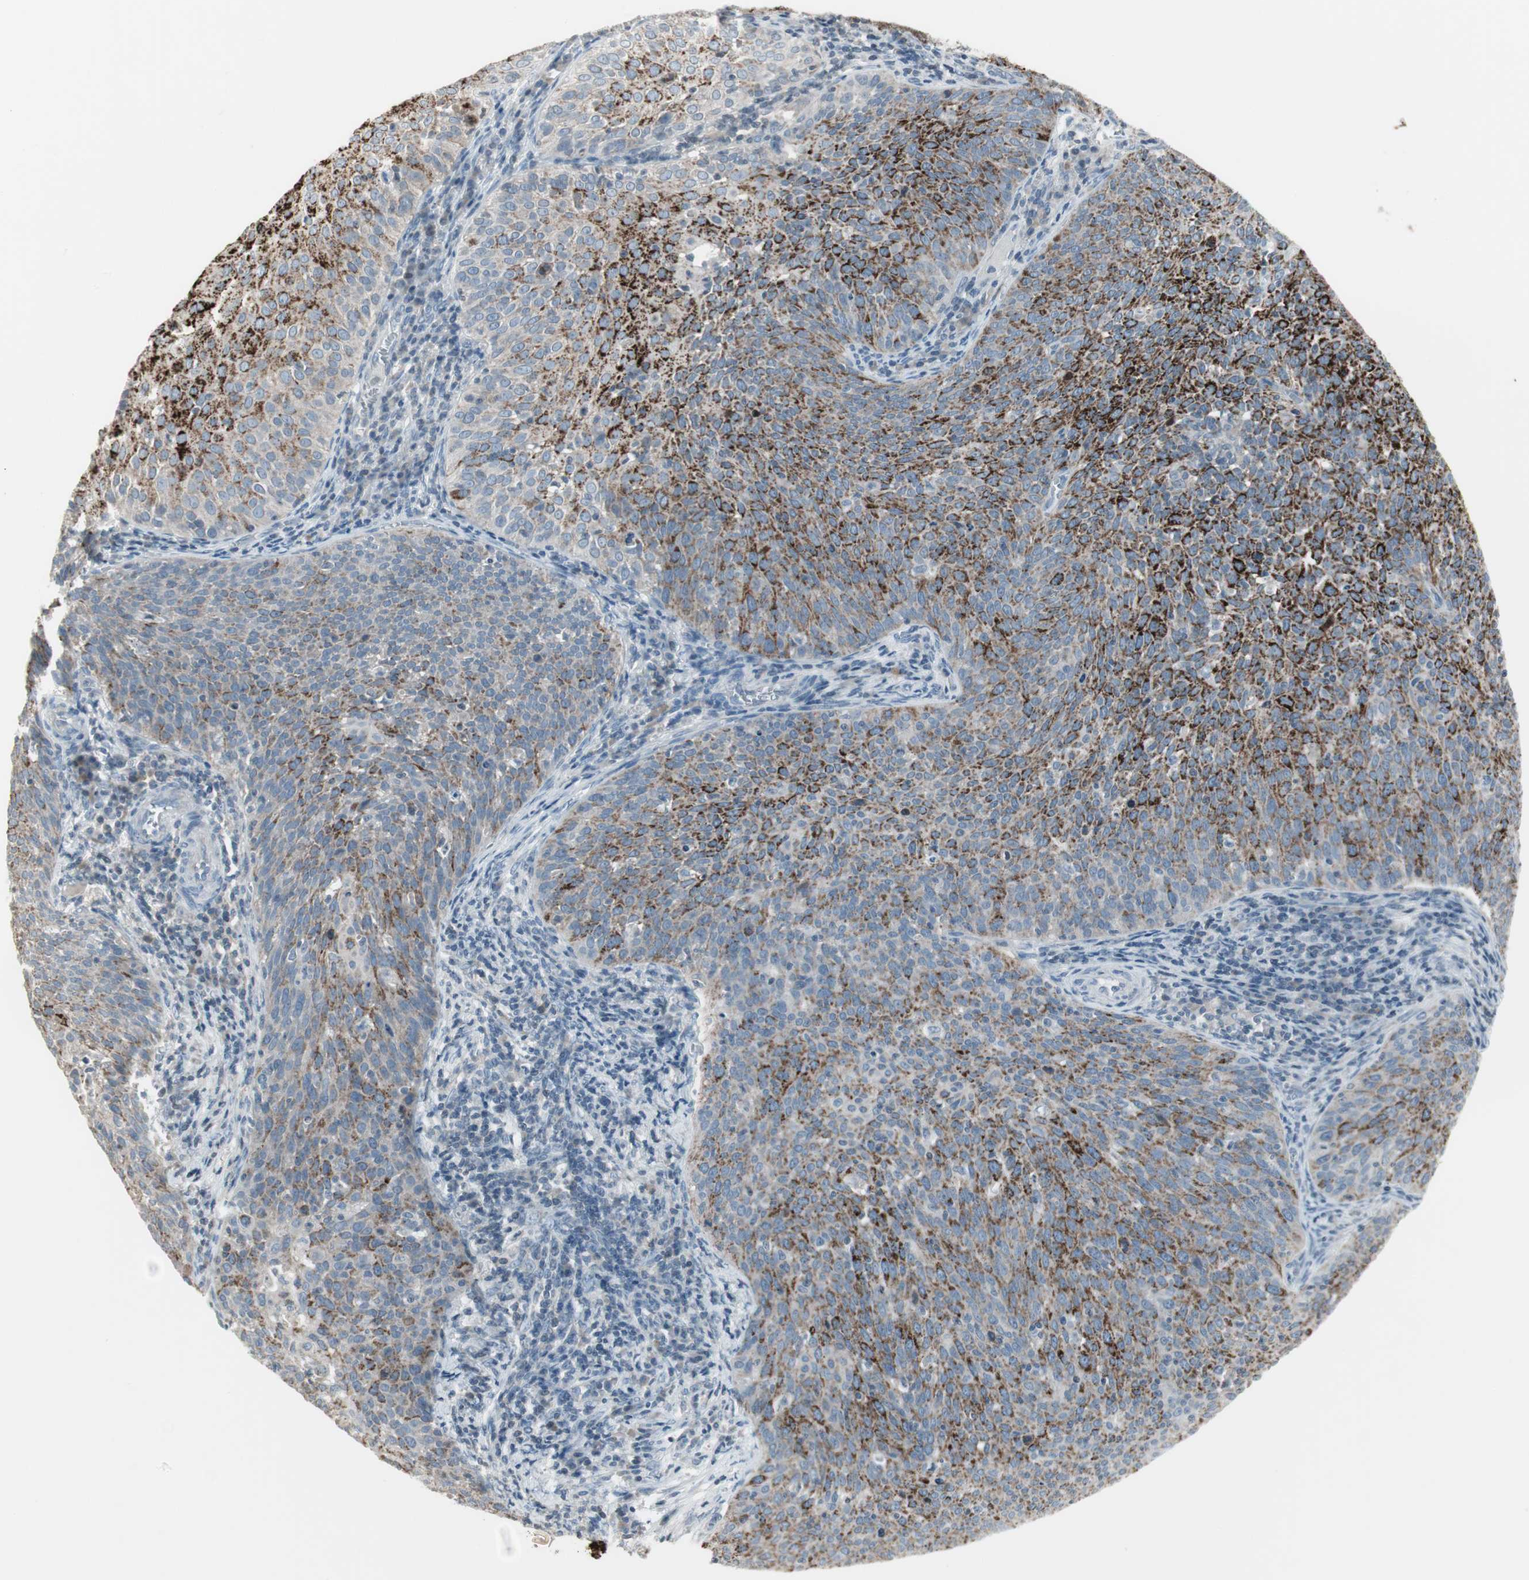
{"staining": {"intensity": "strong", "quantity": "25%-75%", "location": "cytoplasmic/membranous"}, "tissue": "cervical cancer", "cell_type": "Tumor cells", "image_type": "cancer", "snomed": [{"axis": "morphology", "description": "Squamous cell carcinoma, NOS"}, {"axis": "topography", "description": "Cervix"}], "caption": "Immunohistochemistry (IHC) photomicrograph of neoplastic tissue: cervical cancer stained using immunohistochemistry reveals high levels of strong protein expression localized specifically in the cytoplasmic/membranous of tumor cells, appearing as a cytoplasmic/membranous brown color.", "gene": "ARG2", "patient": {"sex": "female", "age": 38}}